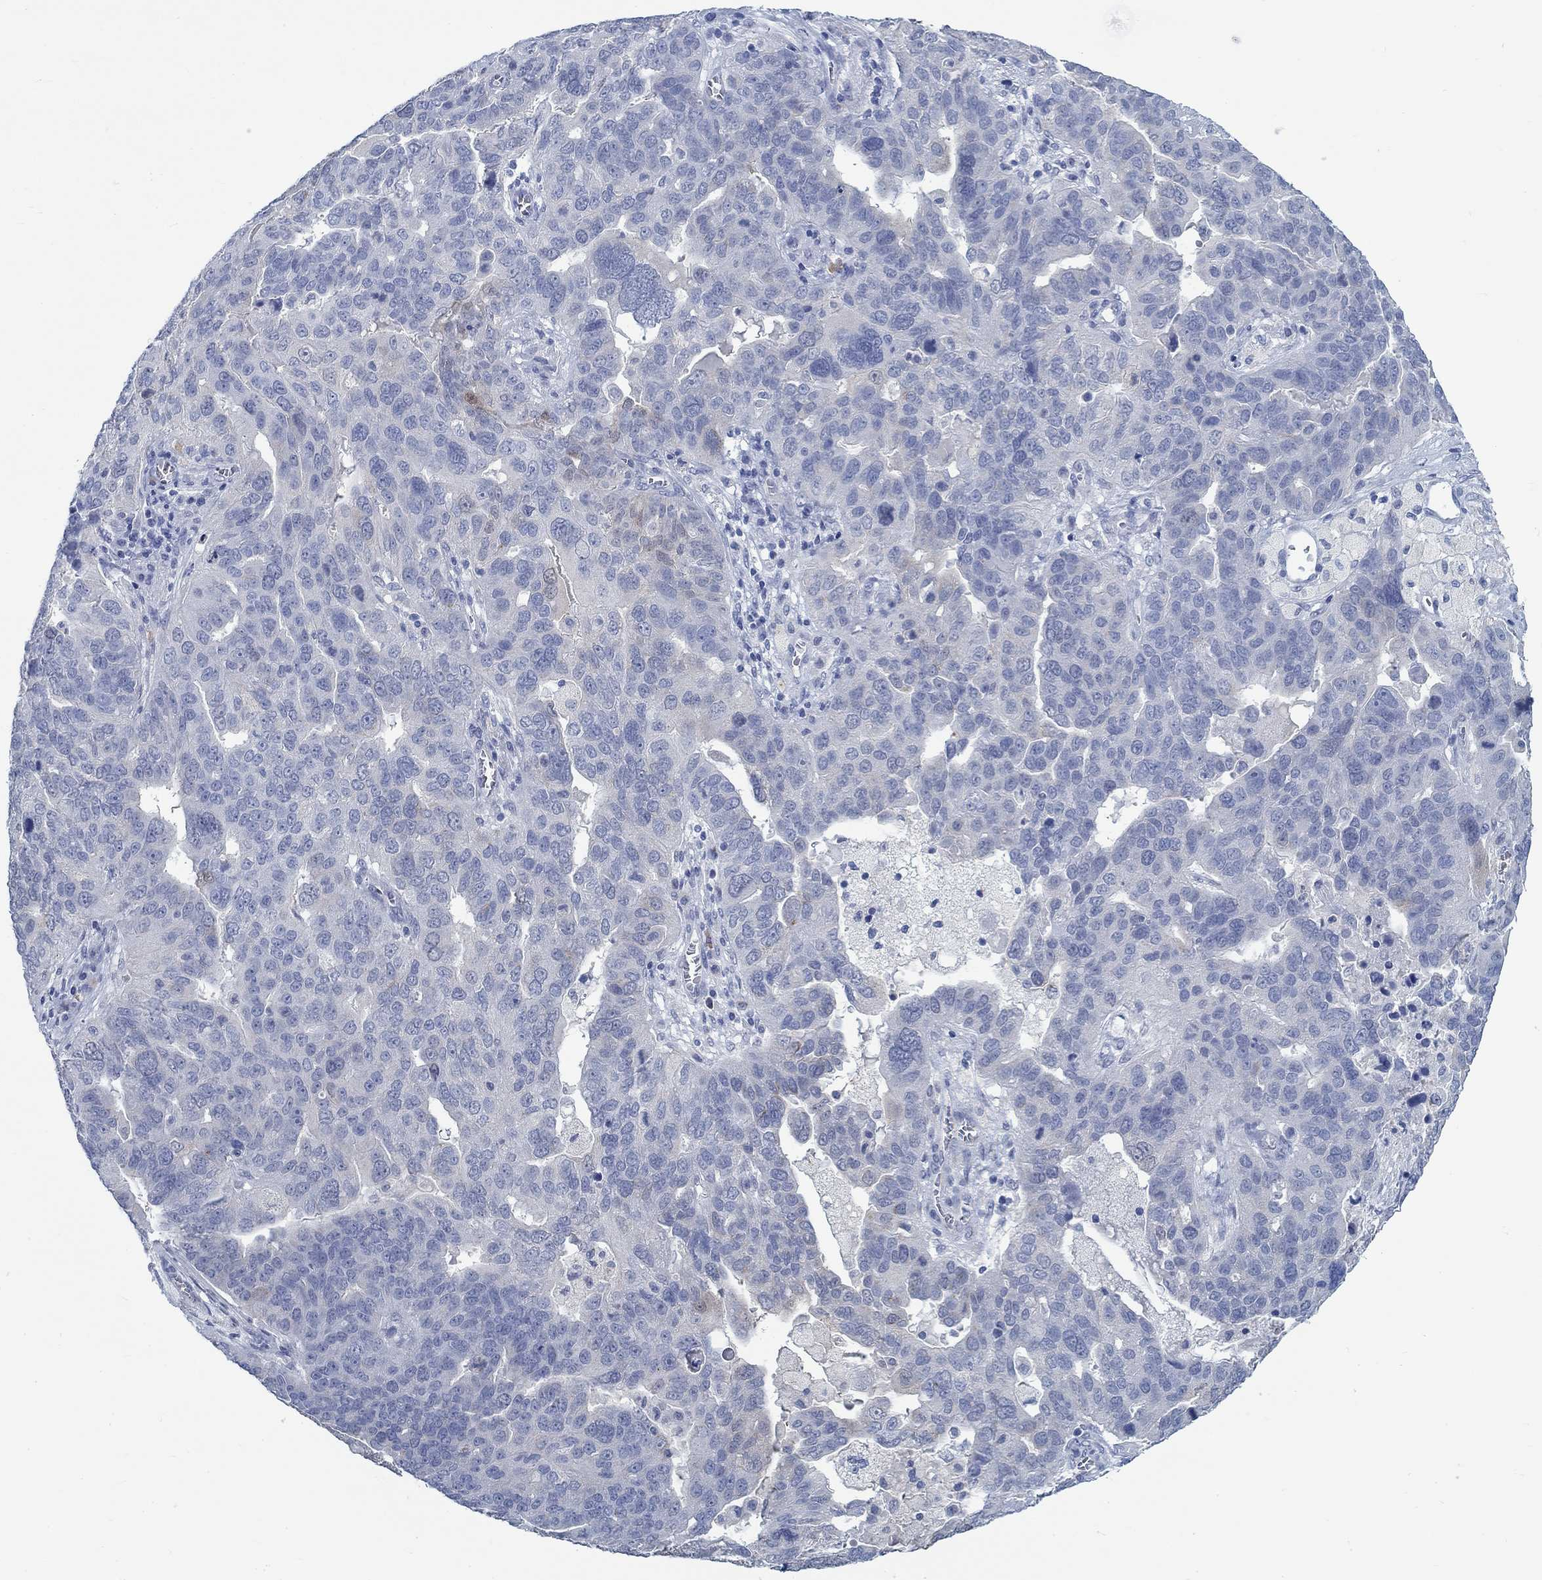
{"staining": {"intensity": "negative", "quantity": "none", "location": "none"}, "tissue": "ovarian cancer", "cell_type": "Tumor cells", "image_type": "cancer", "snomed": [{"axis": "morphology", "description": "Carcinoma, endometroid"}, {"axis": "topography", "description": "Soft tissue"}, {"axis": "topography", "description": "Ovary"}], "caption": "IHC of ovarian endometroid carcinoma displays no positivity in tumor cells.", "gene": "TEKT4", "patient": {"sex": "female", "age": 52}}